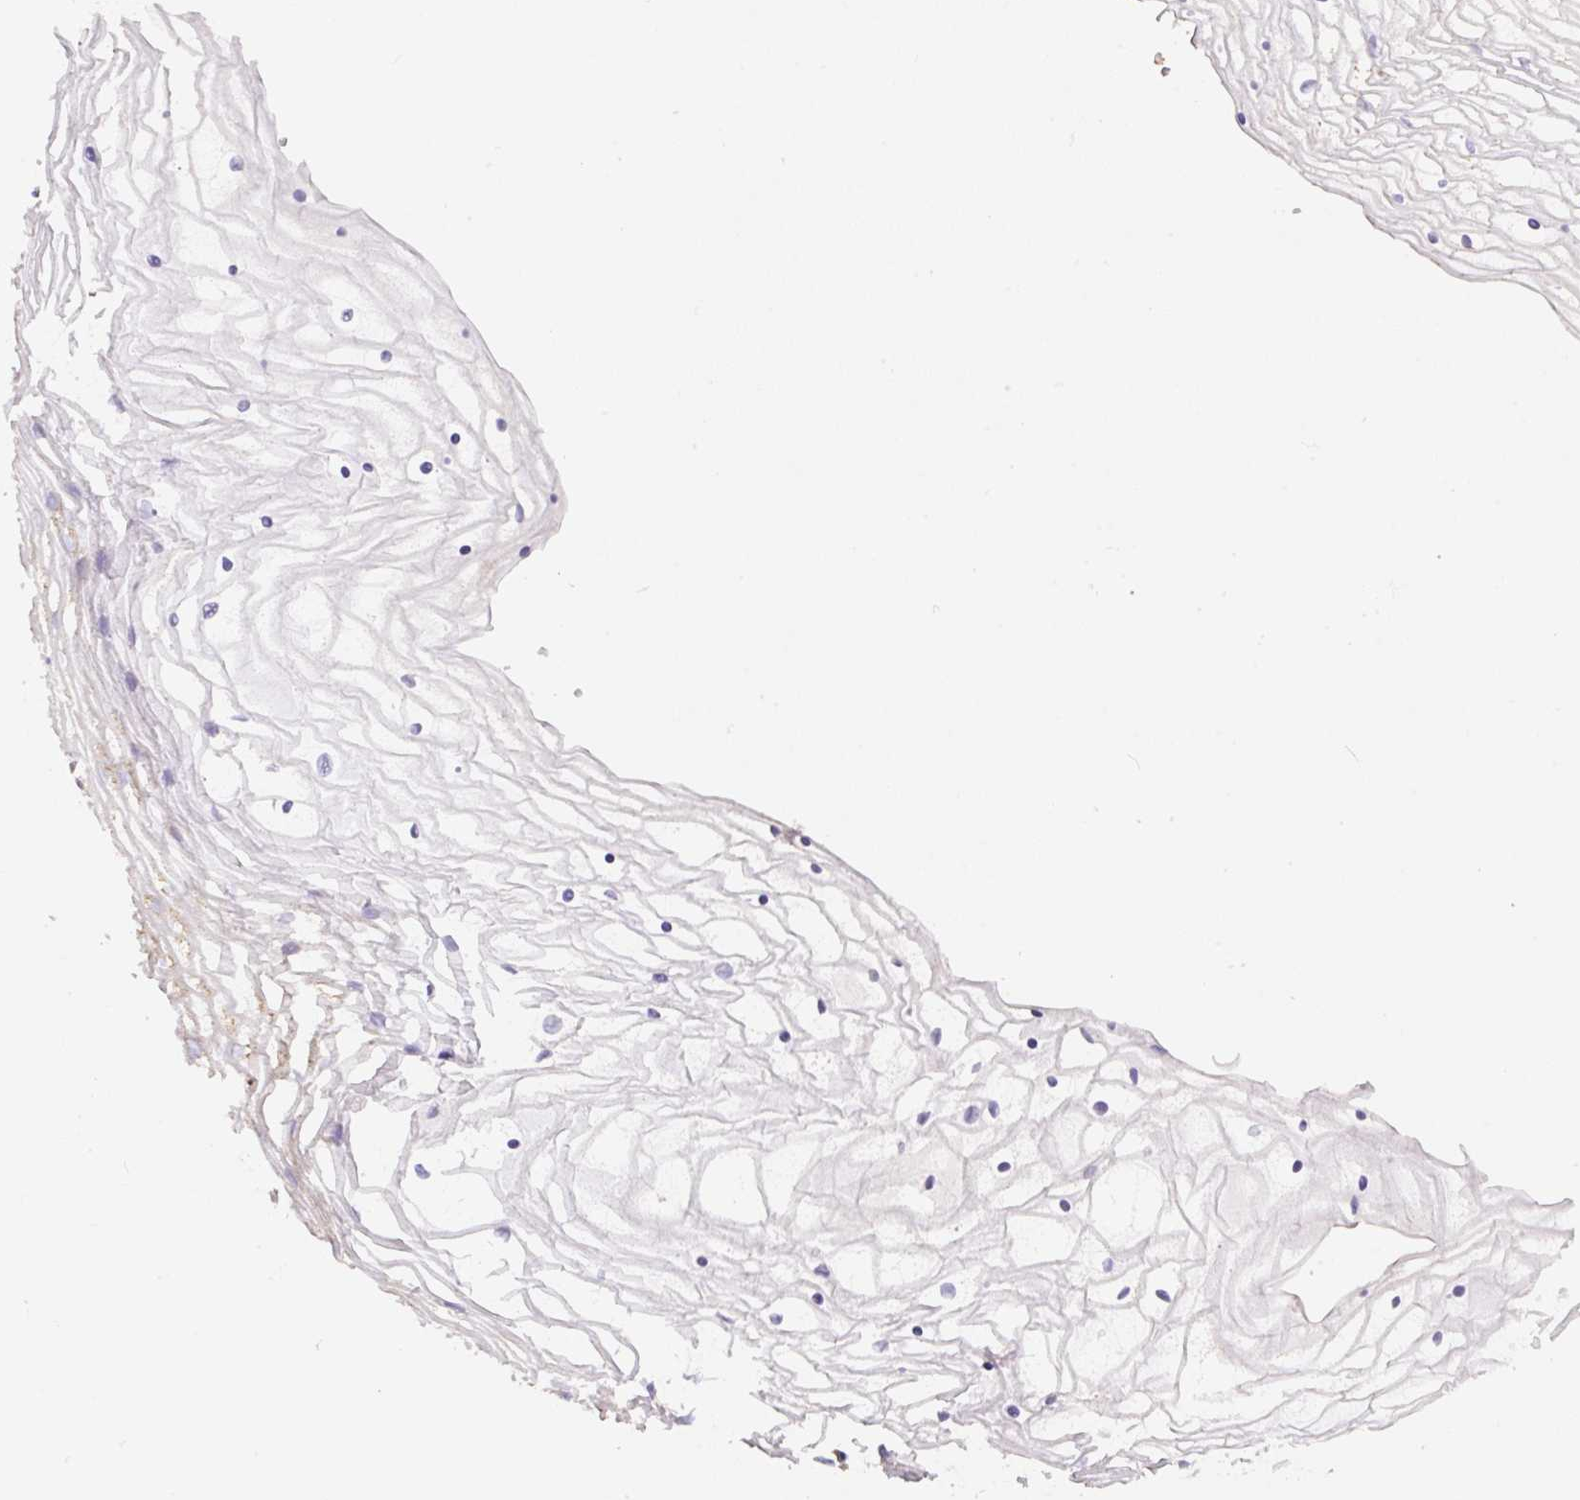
{"staining": {"intensity": "moderate", "quantity": "<25%", "location": "cytoplasmic/membranous"}, "tissue": "vagina", "cell_type": "Squamous epithelial cells", "image_type": "normal", "snomed": [{"axis": "morphology", "description": "Normal tissue, NOS"}, {"axis": "topography", "description": "Vagina"}], "caption": "Protein expression analysis of benign human vagina reveals moderate cytoplasmic/membranous positivity in about <25% of squamous epithelial cells.", "gene": "NDUFAF2", "patient": {"sex": "female", "age": 56}}